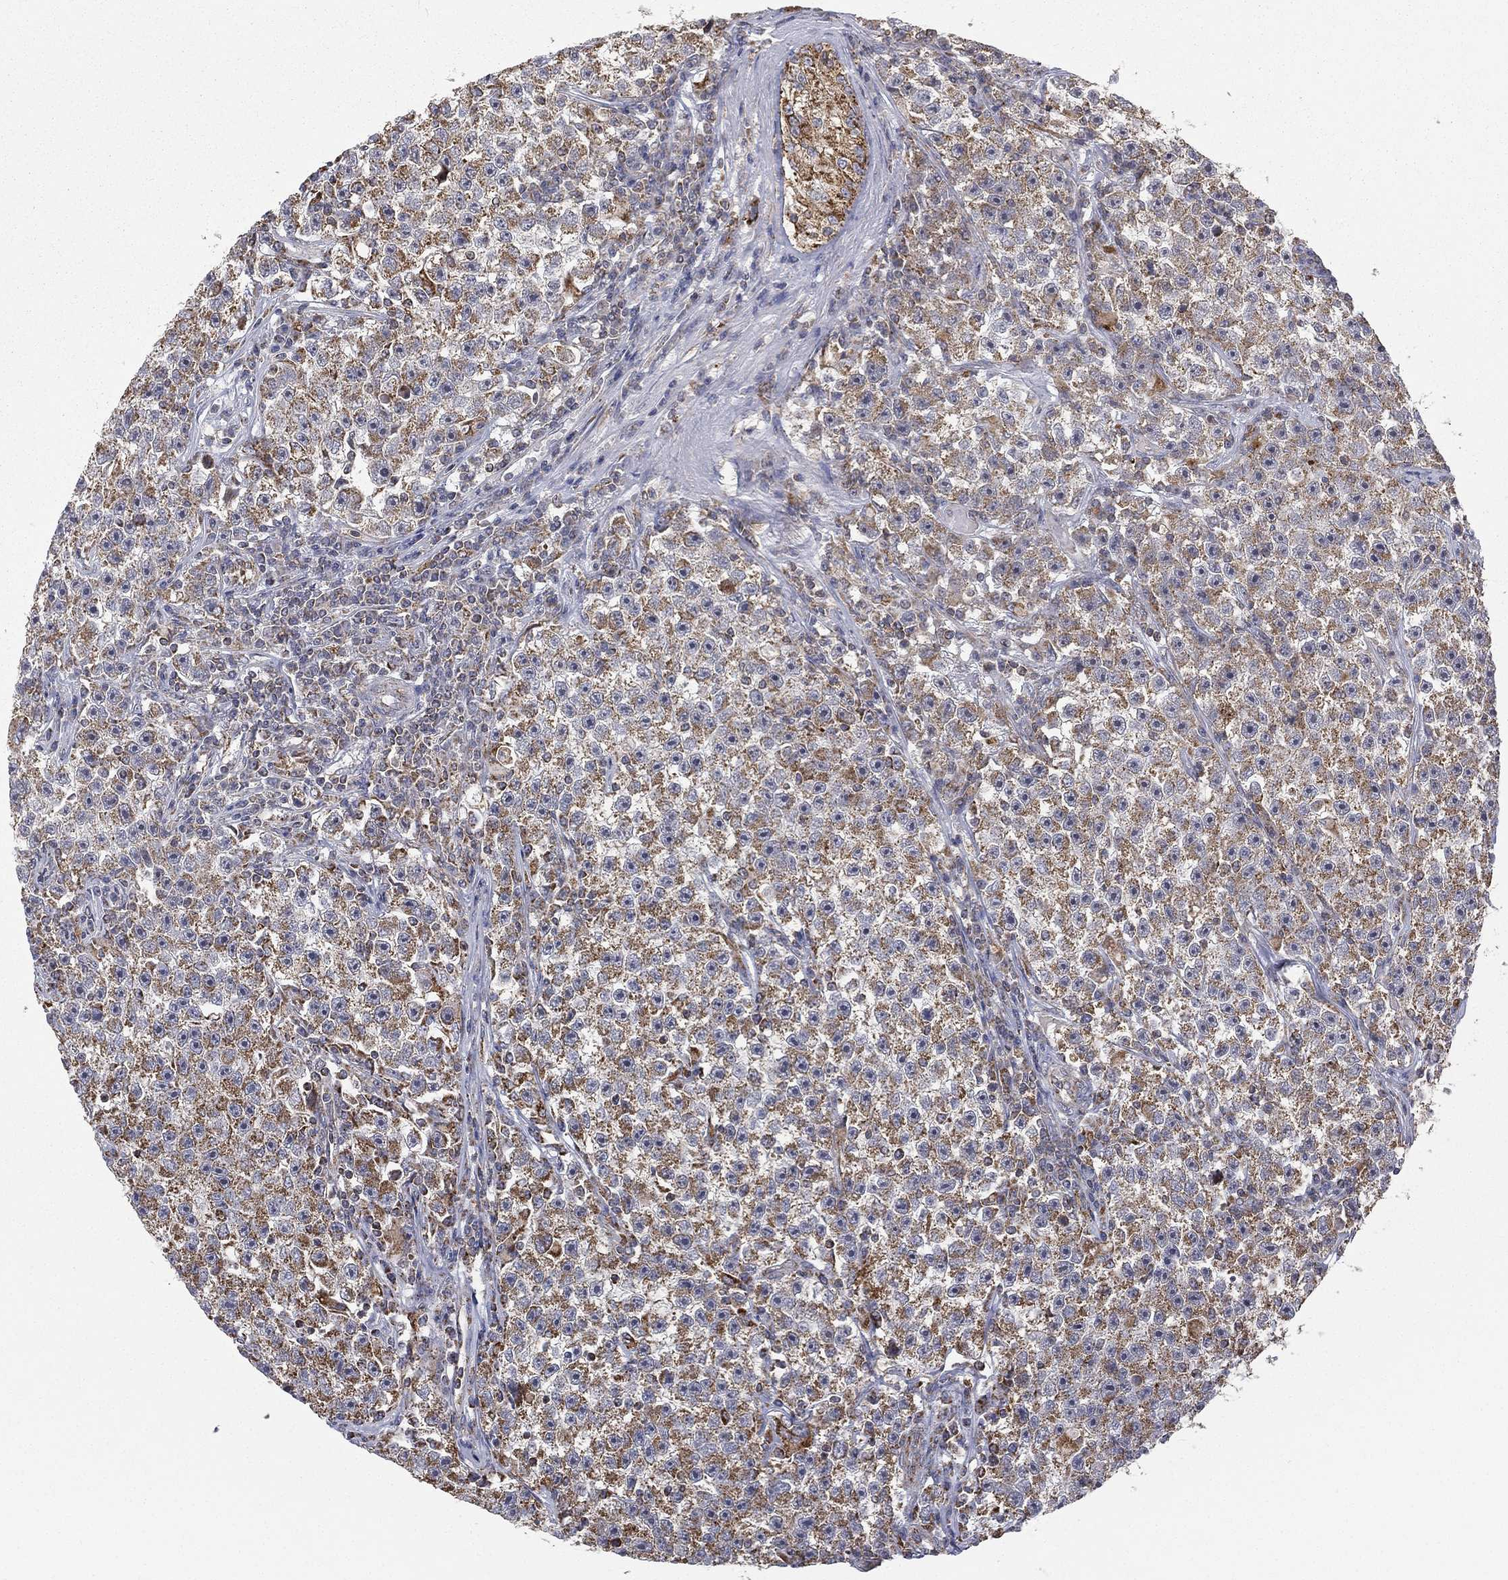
{"staining": {"intensity": "strong", "quantity": "25%-75%", "location": "cytoplasmic/membranous"}, "tissue": "testis cancer", "cell_type": "Tumor cells", "image_type": "cancer", "snomed": [{"axis": "morphology", "description": "Seminoma, NOS"}, {"axis": "topography", "description": "Testis"}], "caption": "Immunohistochemical staining of testis cancer (seminoma) exhibits high levels of strong cytoplasmic/membranous protein positivity in approximately 25%-75% of tumor cells.", "gene": "RIN3", "patient": {"sex": "male", "age": 22}}